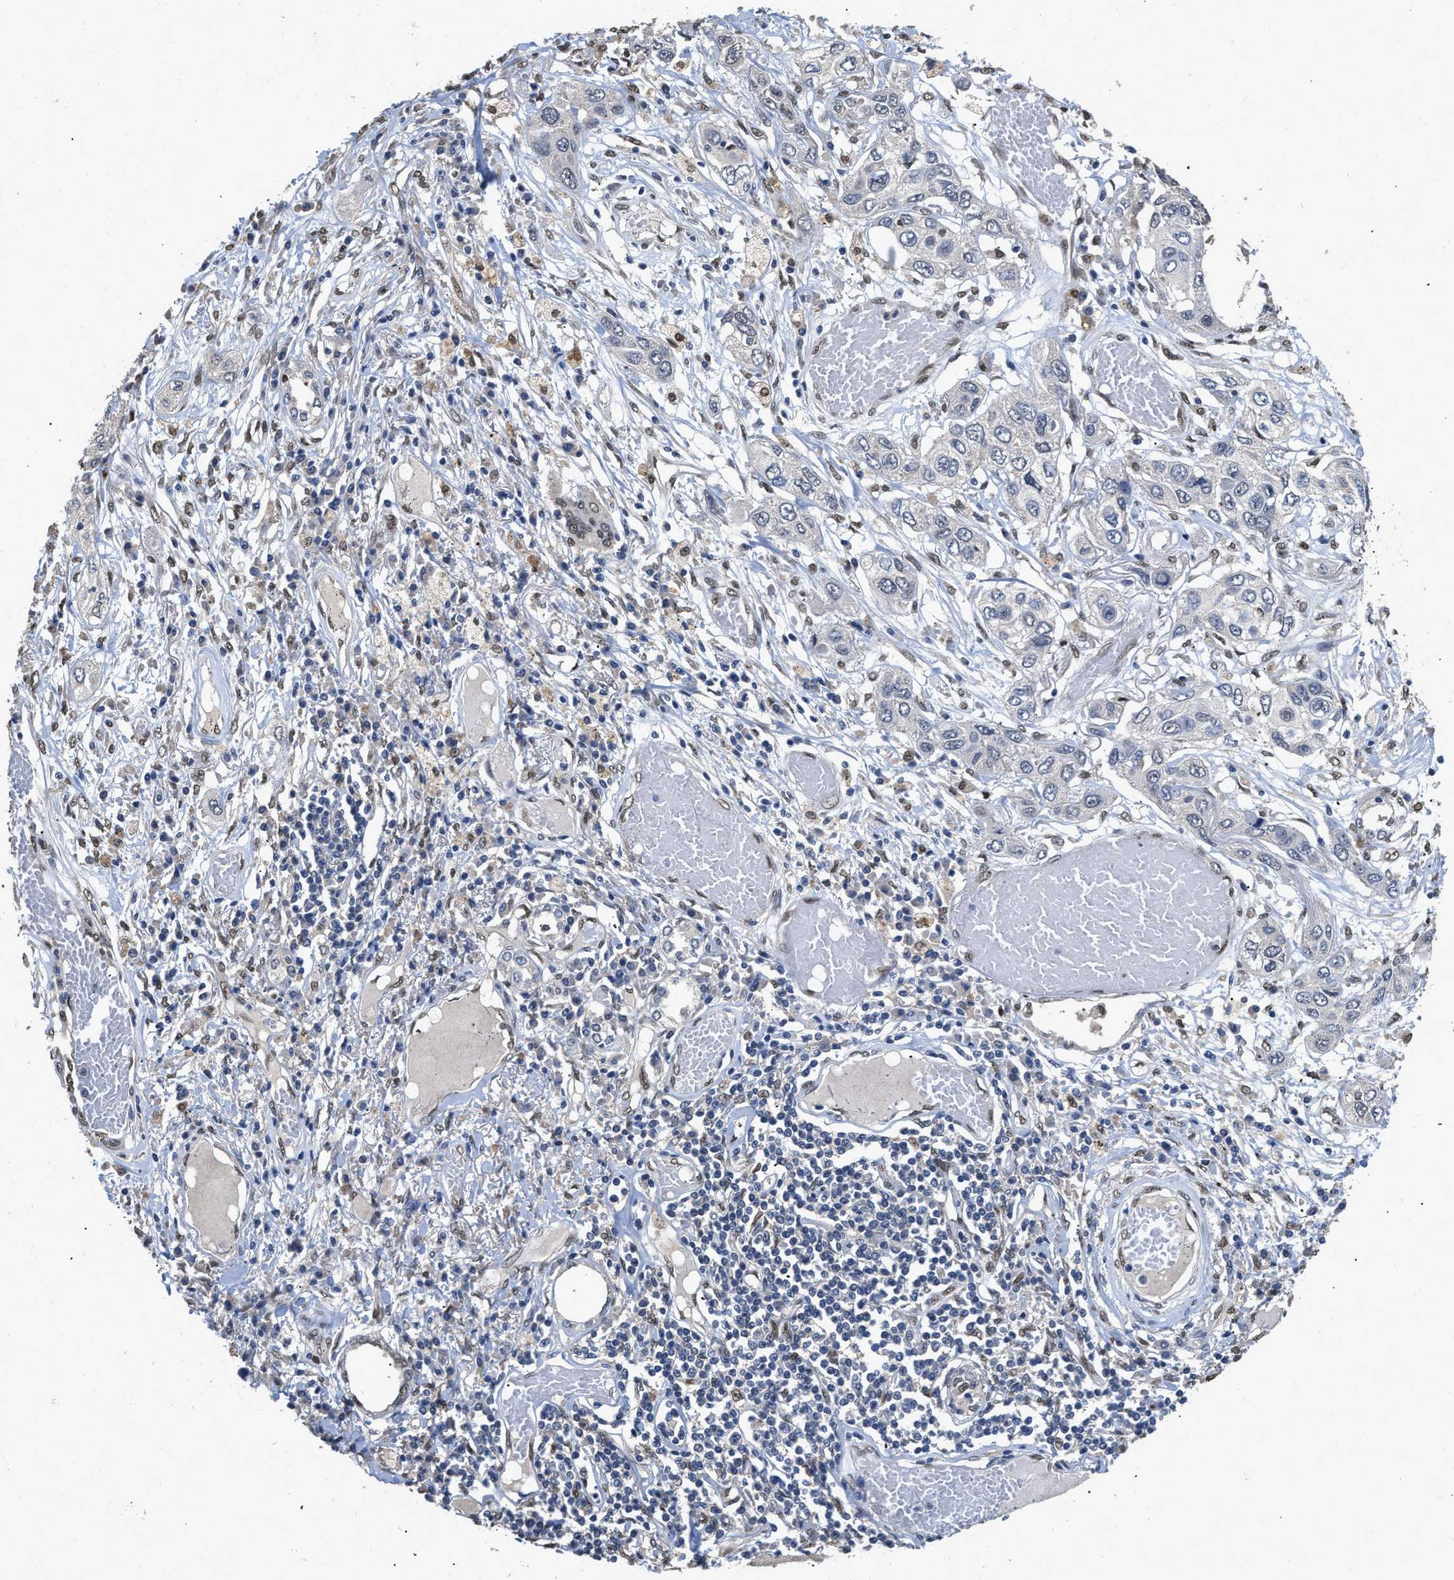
{"staining": {"intensity": "weak", "quantity": "<25%", "location": "nuclear"}, "tissue": "lung cancer", "cell_type": "Tumor cells", "image_type": "cancer", "snomed": [{"axis": "morphology", "description": "Squamous cell carcinoma, NOS"}, {"axis": "topography", "description": "Lung"}], "caption": "This photomicrograph is of lung cancer (squamous cell carcinoma) stained with immunohistochemistry (IHC) to label a protein in brown with the nuclei are counter-stained blue. There is no positivity in tumor cells.", "gene": "QKI", "patient": {"sex": "male", "age": 71}}